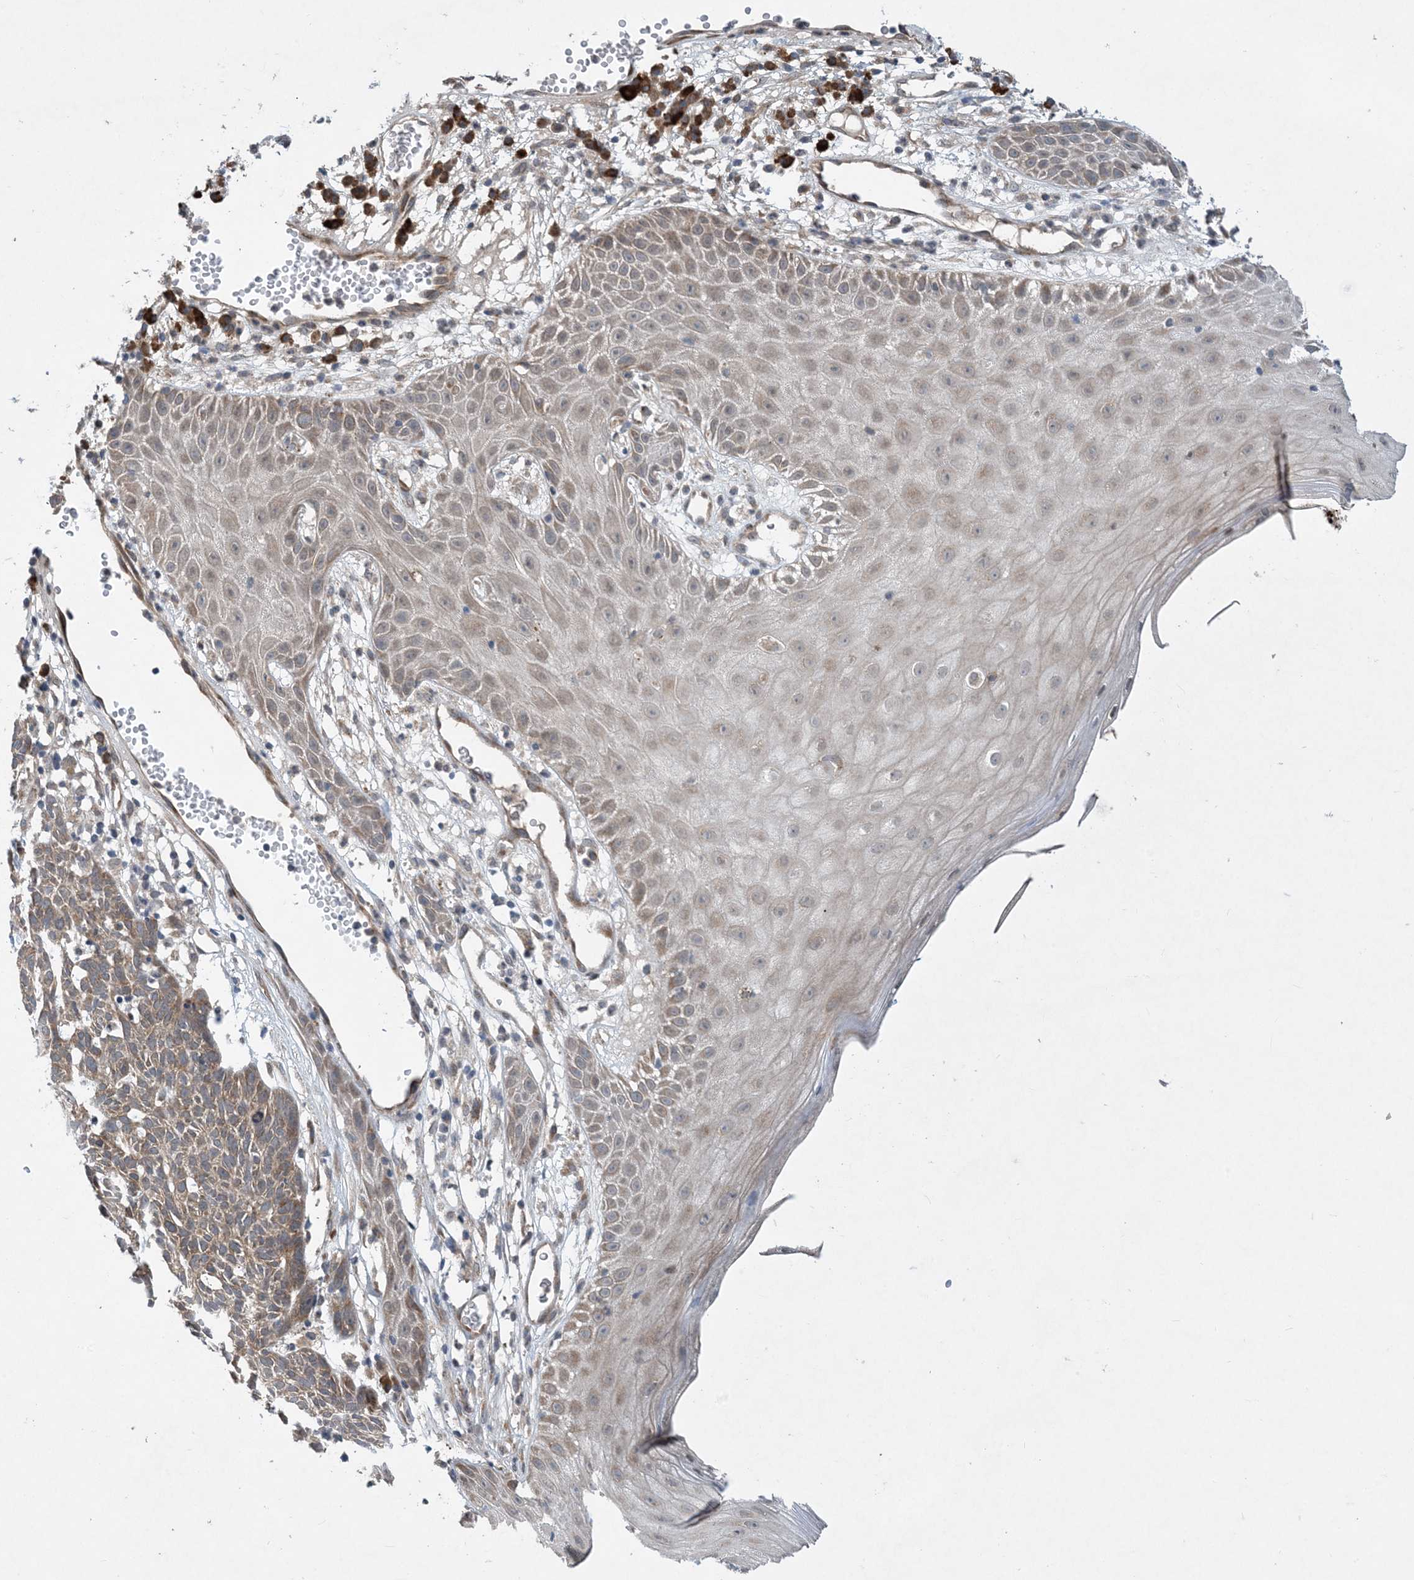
{"staining": {"intensity": "moderate", "quantity": ">75%", "location": "cytoplasmic/membranous"}, "tissue": "skin cancer", "cell_type": "Tumor cells", "image_type": "cancer", "snomed": [{"axis": "morphology", "description": "Squamous cell carcinoma, NOS"}, {"axis": "topography", "description": "Skin"}], "caption": "There is medium levels of moderate cytoplasmic/membranous expression in tumor cells of skin cancer, as demonstrated by immunohistochemical staining (brown color).", "gene": "PHOSPHO2", "patient": {"sex": "female", "age": 90}}